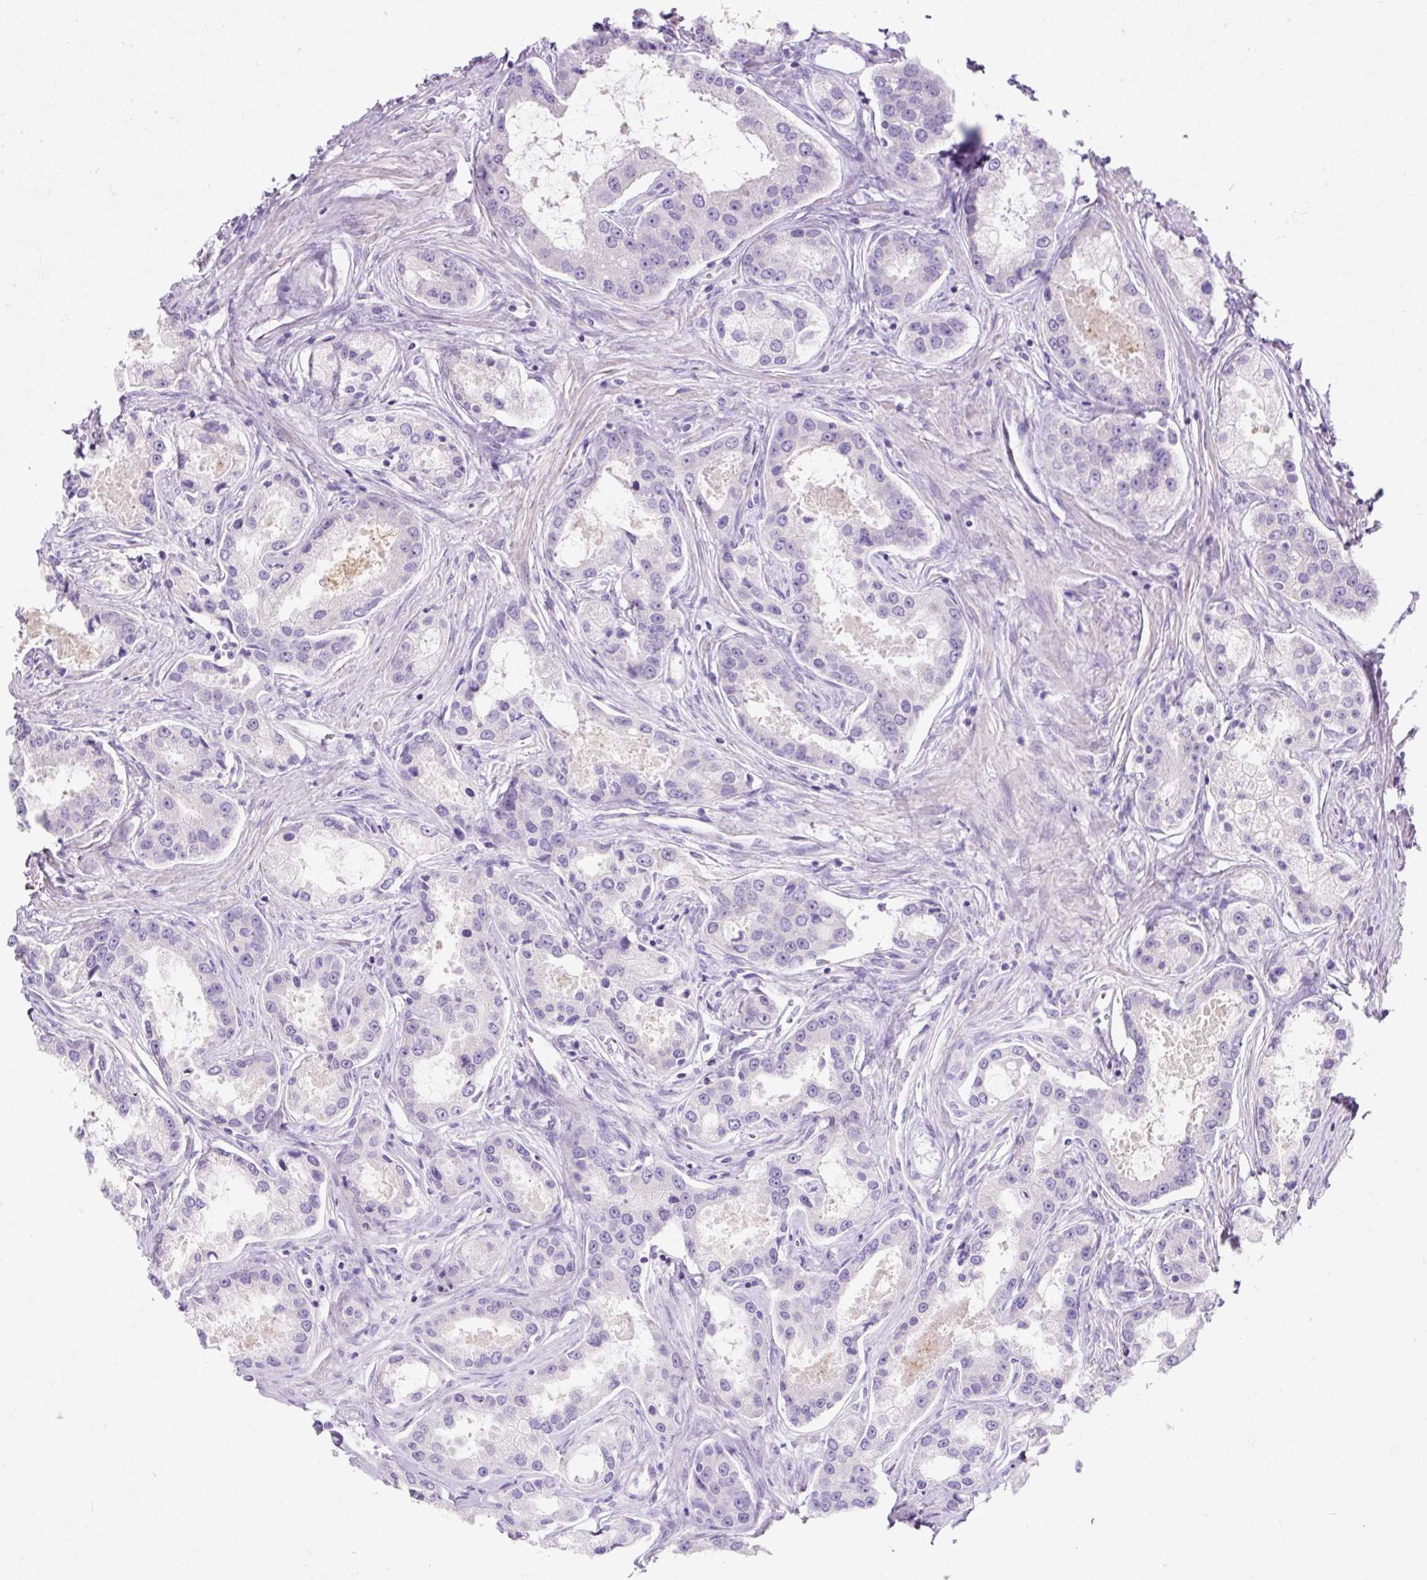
{"staining": {"intensity": "negative", "quantity": "none", "location": "none"}, "tissue": "prostate cancer", "cell_type": "Tumor cells", "image_type": "cancer", "snomed": [{"axis": "morphology", "description": "Adenocarcinoma, Low grade"}, {"axis": "topography", "description": "Prostate"}], "caption": "Immunohistochemical staining of human low-grade adenocarcinoma (prostate) shows no significant expression in tumor cells.", "gene": "SUSD5", "patient": {"sex": "male", "age": 68}}